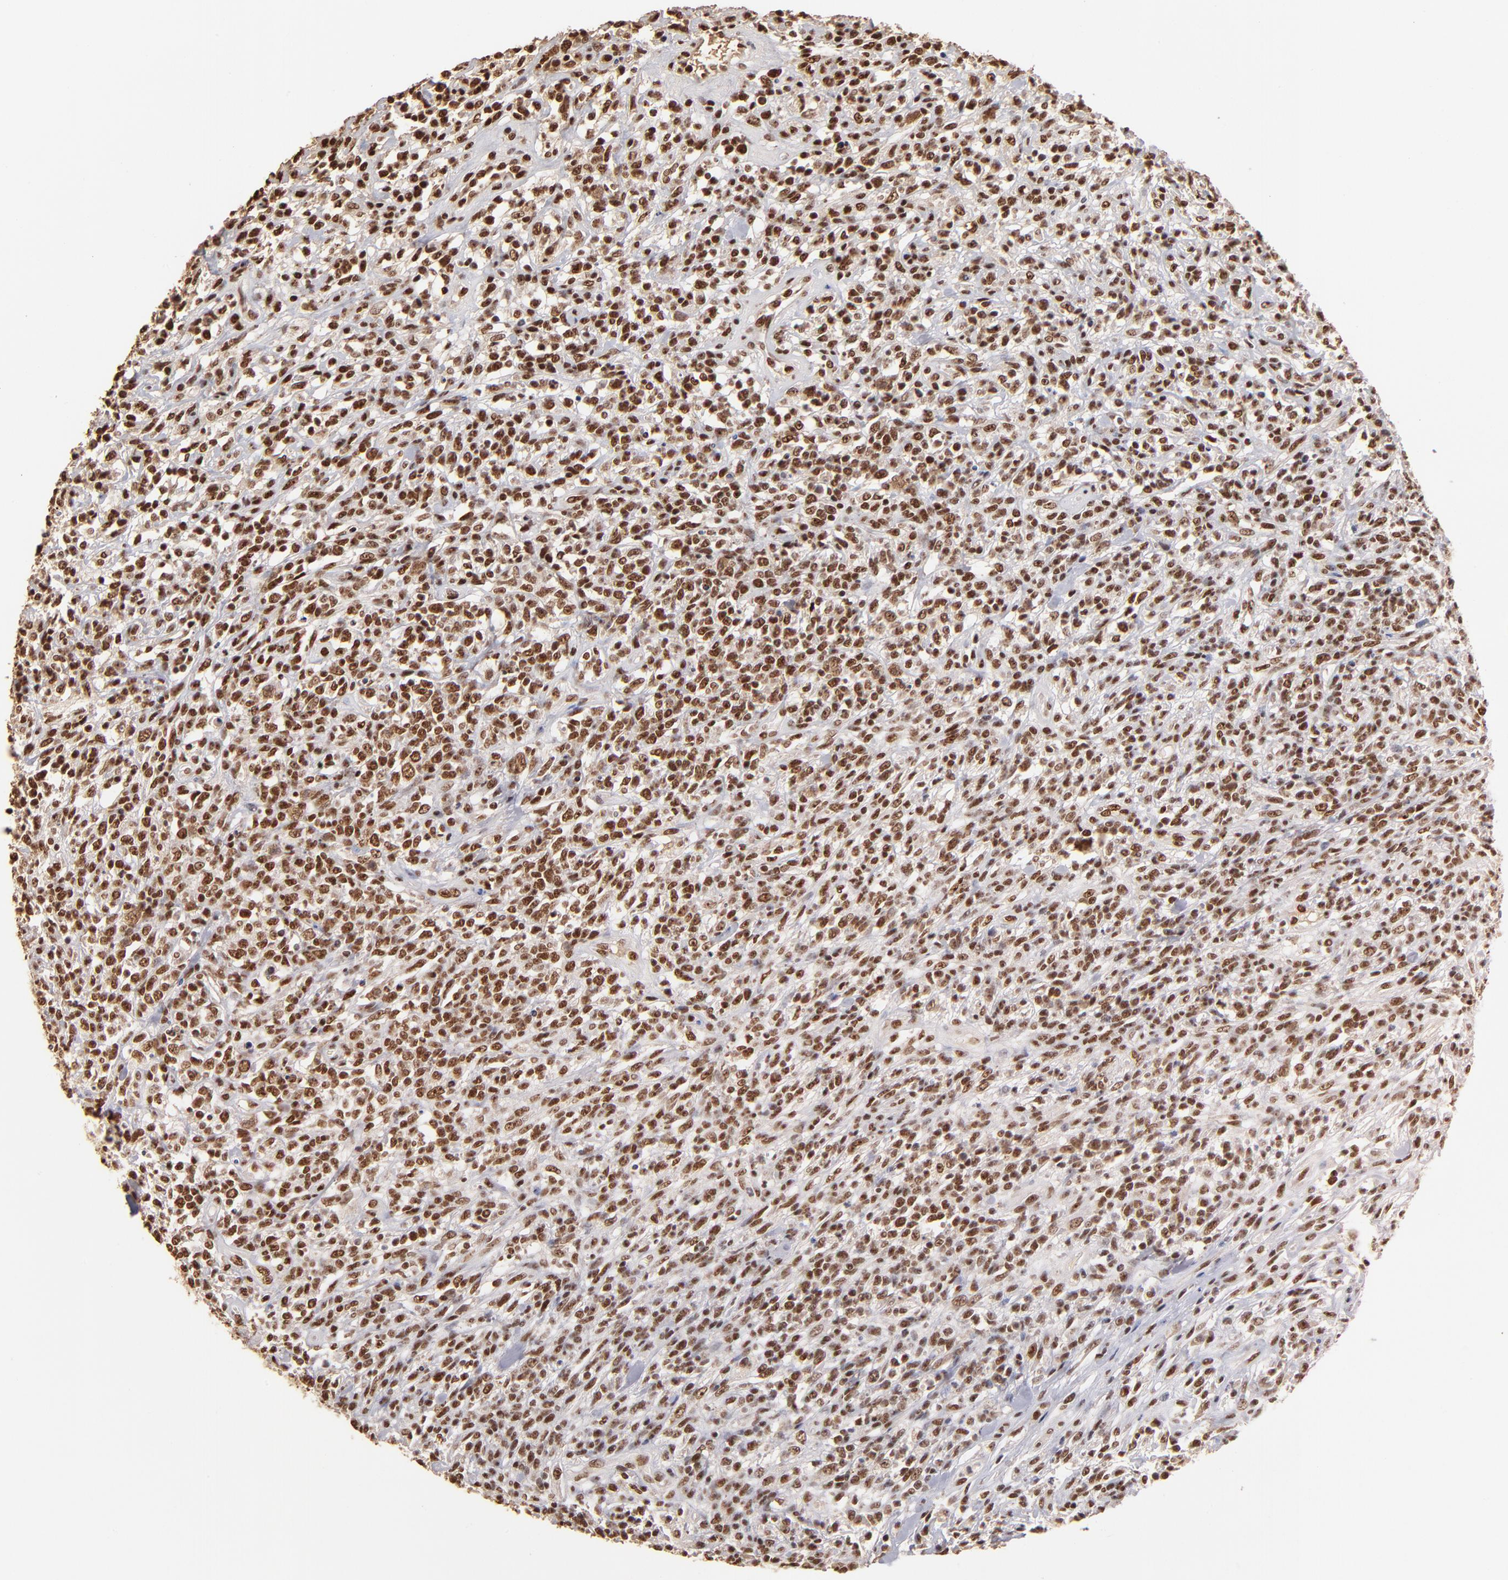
{"staining": {"intensity": "strong", "quantity": ">75%", "location": "nuclear"}, "tissue": "lymphoma", "cell_type": "Tumor cells", "image_type": "cancer", "snomed": [{"axis": "morphology", "description": "Malignant lymphoma, non-Hodgkin's type, High grade"}, {"axis": "topography", "description": "Lymph node"}], "caption": "Protein expression analysis of human lymphoma reveals strong nuclear expression in approximately >75% of tumor cells. (Stains: DAB (3,3'-diaminobenzidine) in brown, nuclei in blue, Microscopy: brightfield microscopy at high magnification).", "gene": "ZNF146", "patient": {"sex": "female", "age": 73}}